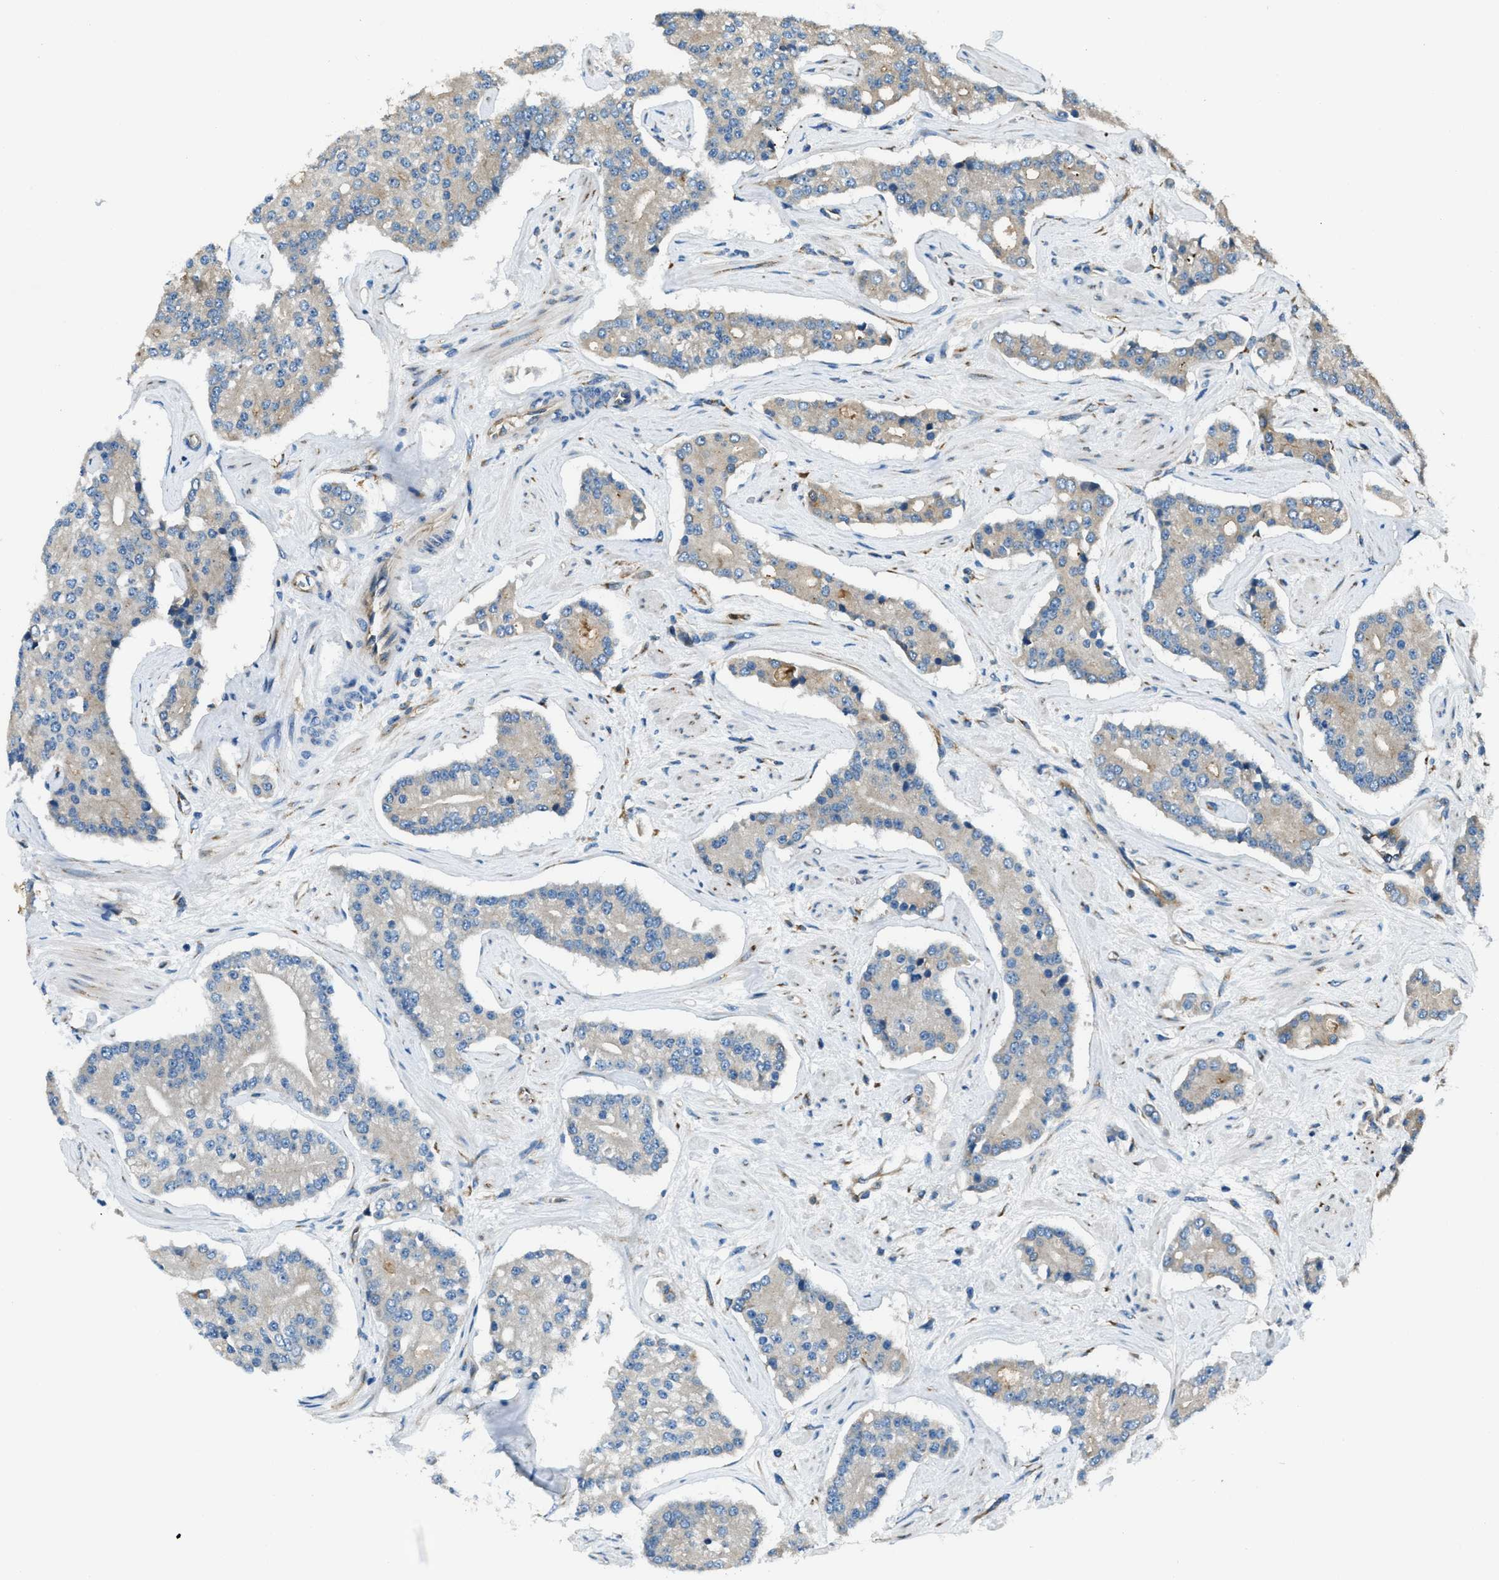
{"staining": {"intensity": "weak", "quantity": "<25%", "location": "cytoplasmic/membranous"}, "tissue": "prostate cancer", "cell_type": "Tumor cells", "image_type": "cancer", "snomed": [{"axis": "morphology", "description": "Adenocarcinoma, High grade"}, {"axis": "topography", "description": "Prostate"}], "caption": "The immunohistochemistry histopathology image has no significant staining in tumor cells of high-grade adenocarcinoma (prostate) tissue.", "gene": "GIMAP8", "patient": {"sex": "male", "age": 71}}